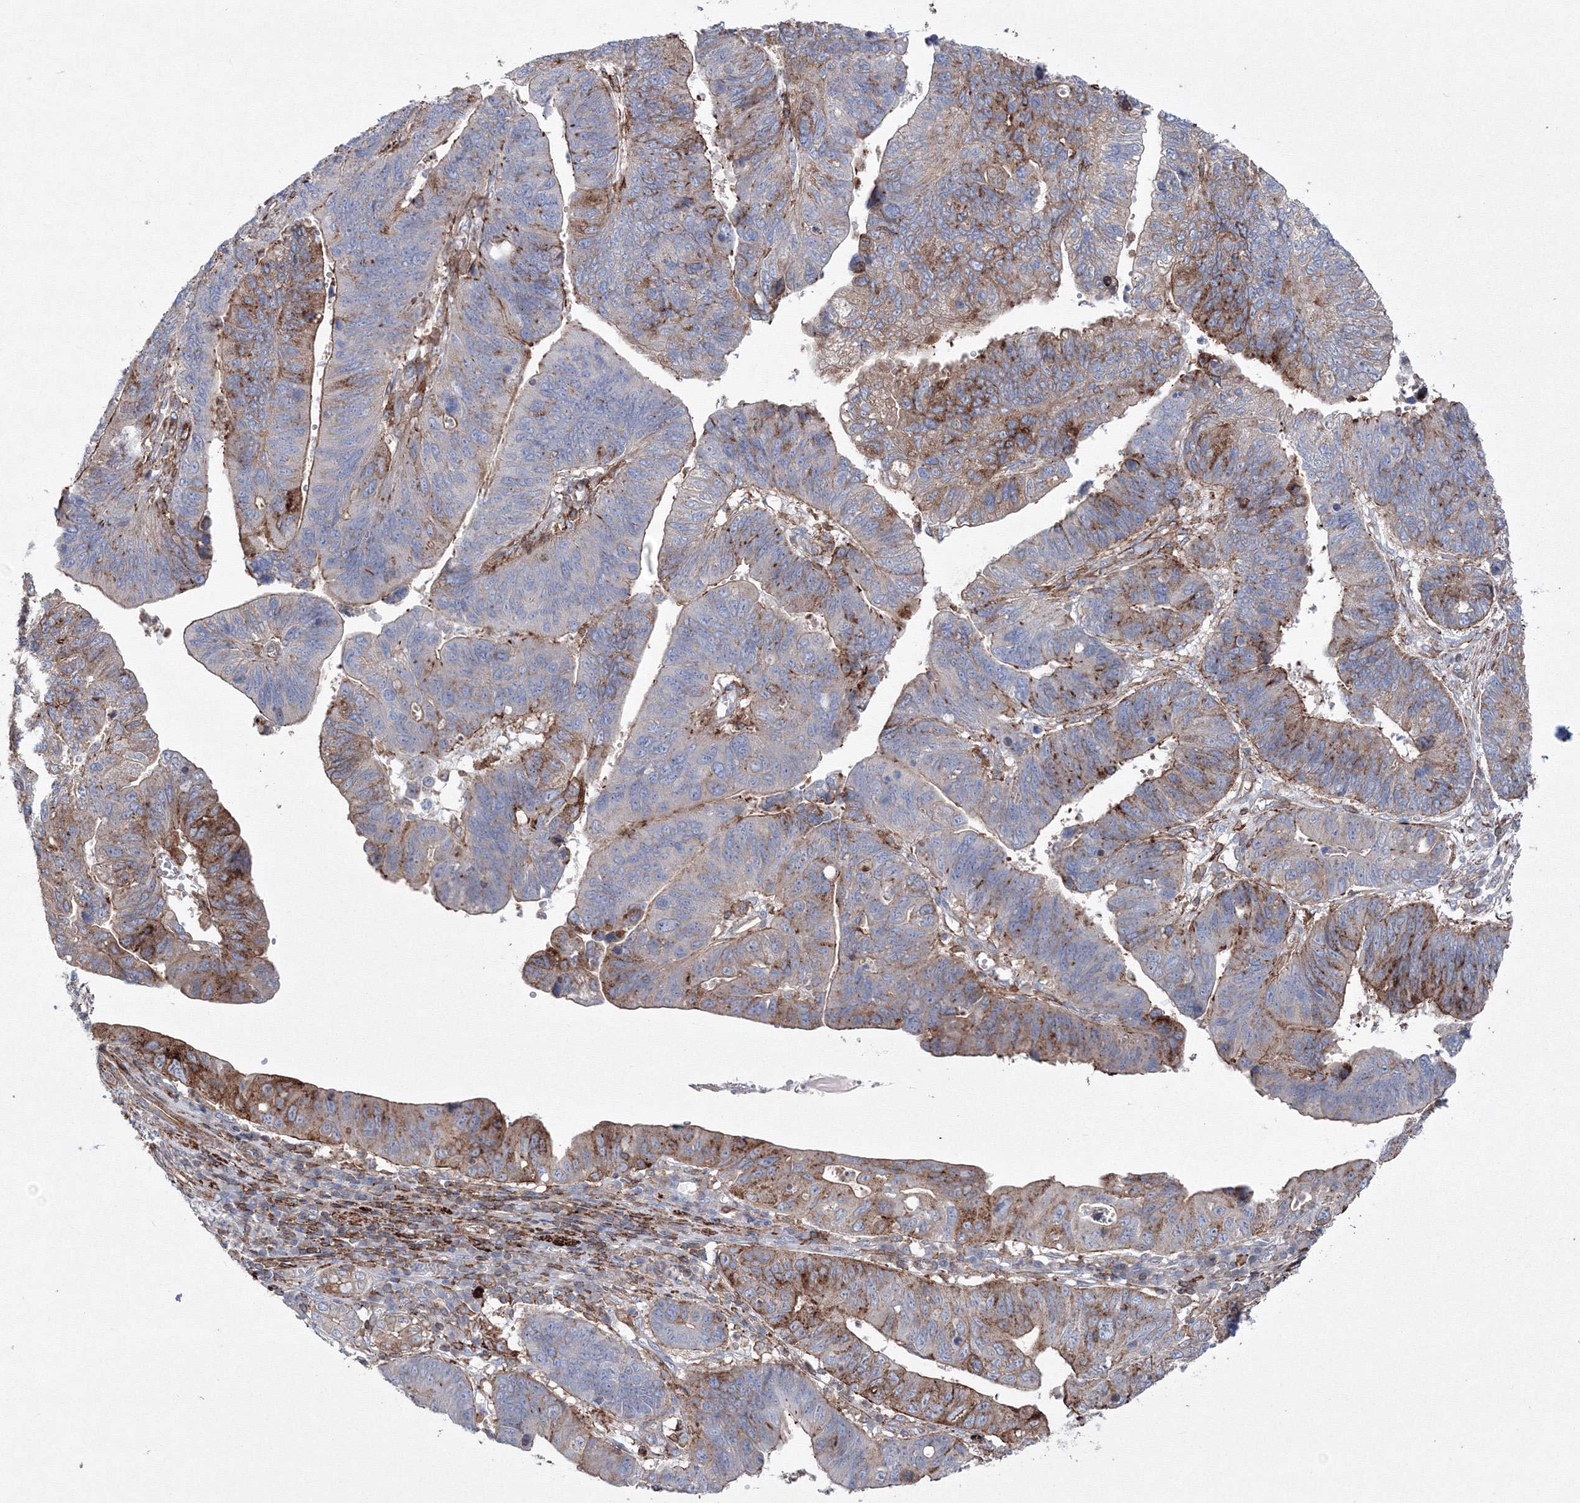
{"staining": {"intensity": "moderate", "quantity": "25%-75%", "location": "cytoplasmic/membranous"}, "tissue": "stomach cancer", "cell_type": "Tumor cells", "image_type": "cancer", "snomed": [{"axis": "morphology", "description": "Adenocarcinoma, NOS"}, {"axis": "topography", "description": "Stomach"}], "caption": "Protein expression analysis of stomach cancer shows moderate cytoplasmic/membranous staining in approximately 25%-75% of tumor cells. (Brightfield microscopy of DAB IHC at high magnification).", "gene": "GPR82", "patient": {"sex": "male", "age": 59}}